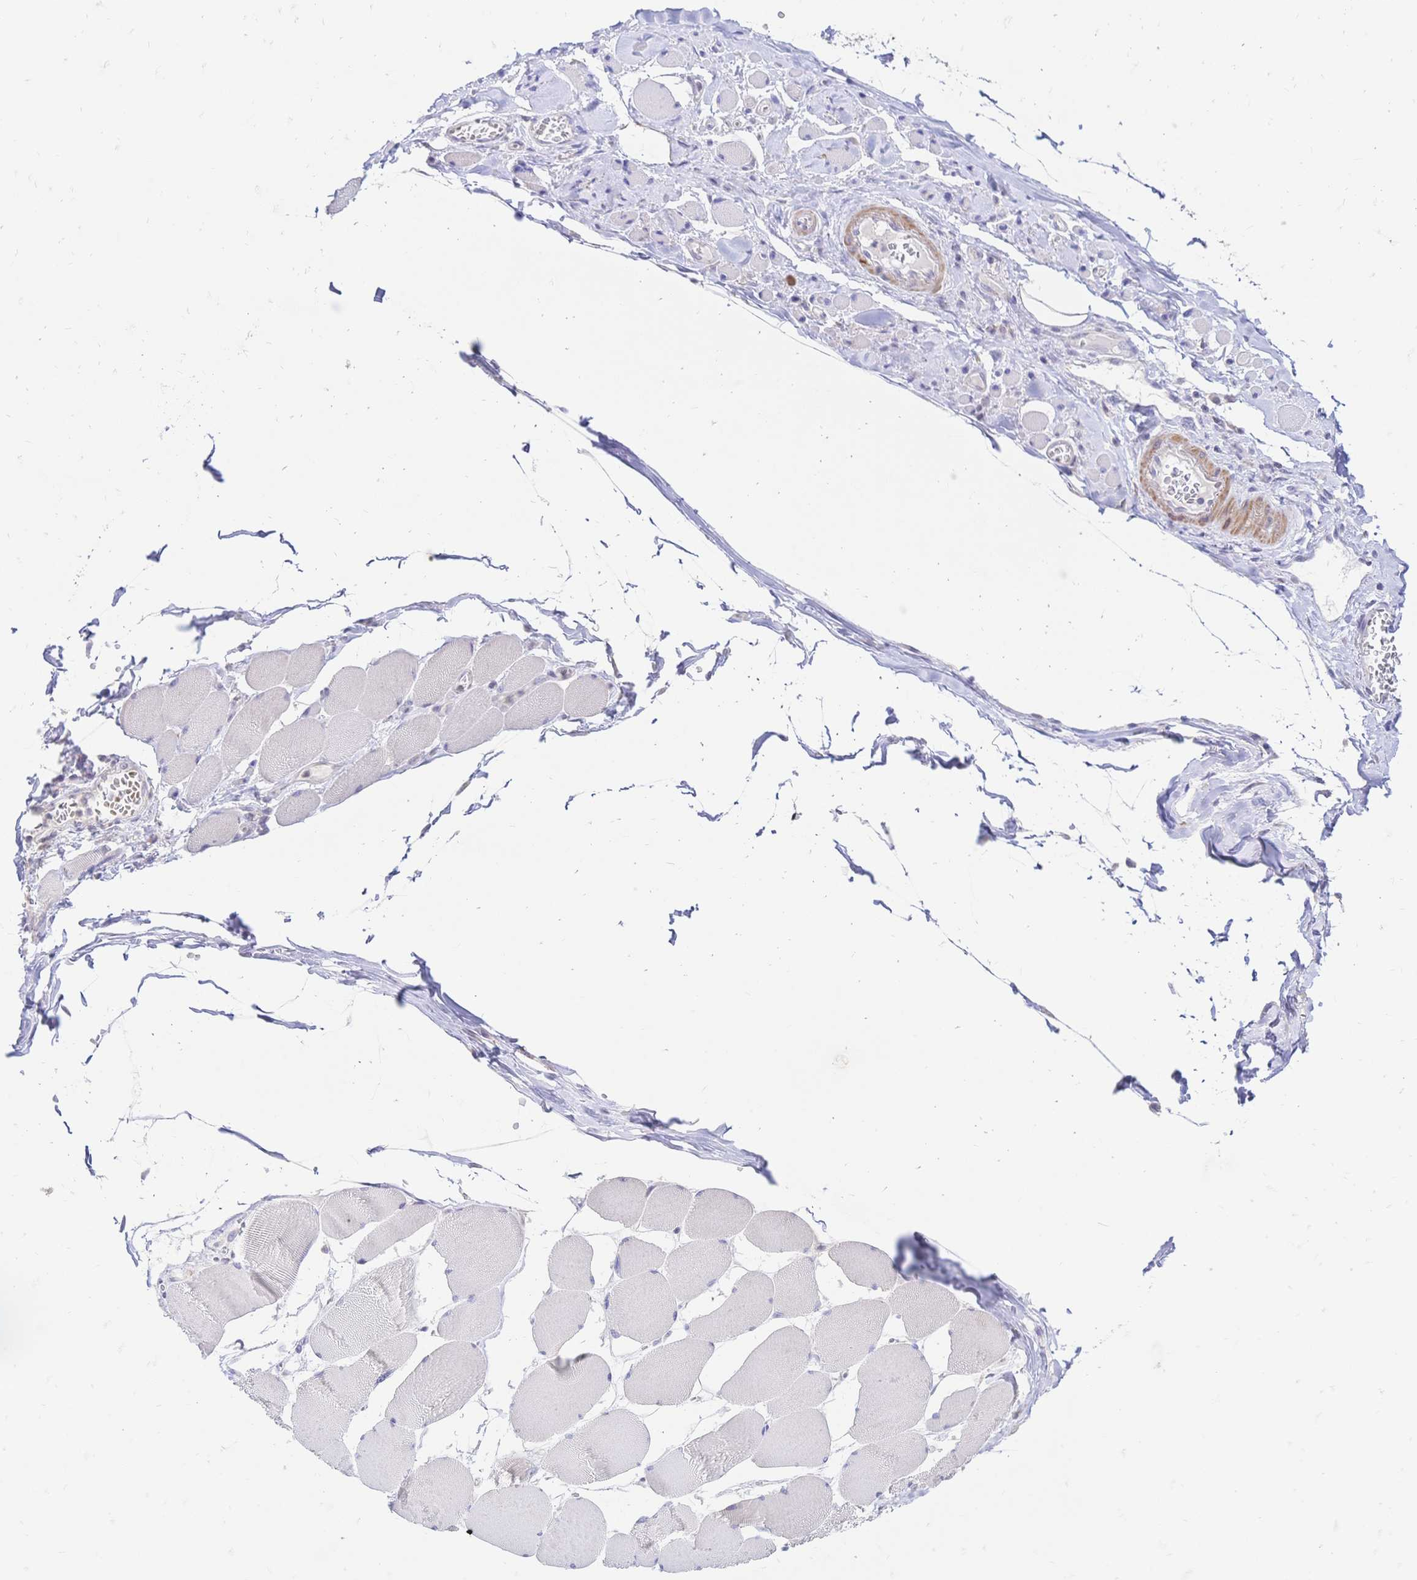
{"staining": {"intensity": "weak", "quantity": "<25%", "location": "cytoplasmic/membranous"}, "tissue": "skeletal muscle", "cell_type": "Myocytes", "image_type": "normal", "snomed": [{"axis": "morphology", "description": "Normal tissue, NOS"}, {"axis": "topography", "description": "Skeletal muscle"}], "caption": "Immunohistochemical staining of normal human skeletal muscle displays no significant expression in myocytes.", "gene": "CLEC18A", "patient": {"sex": "female", "age": 75}}